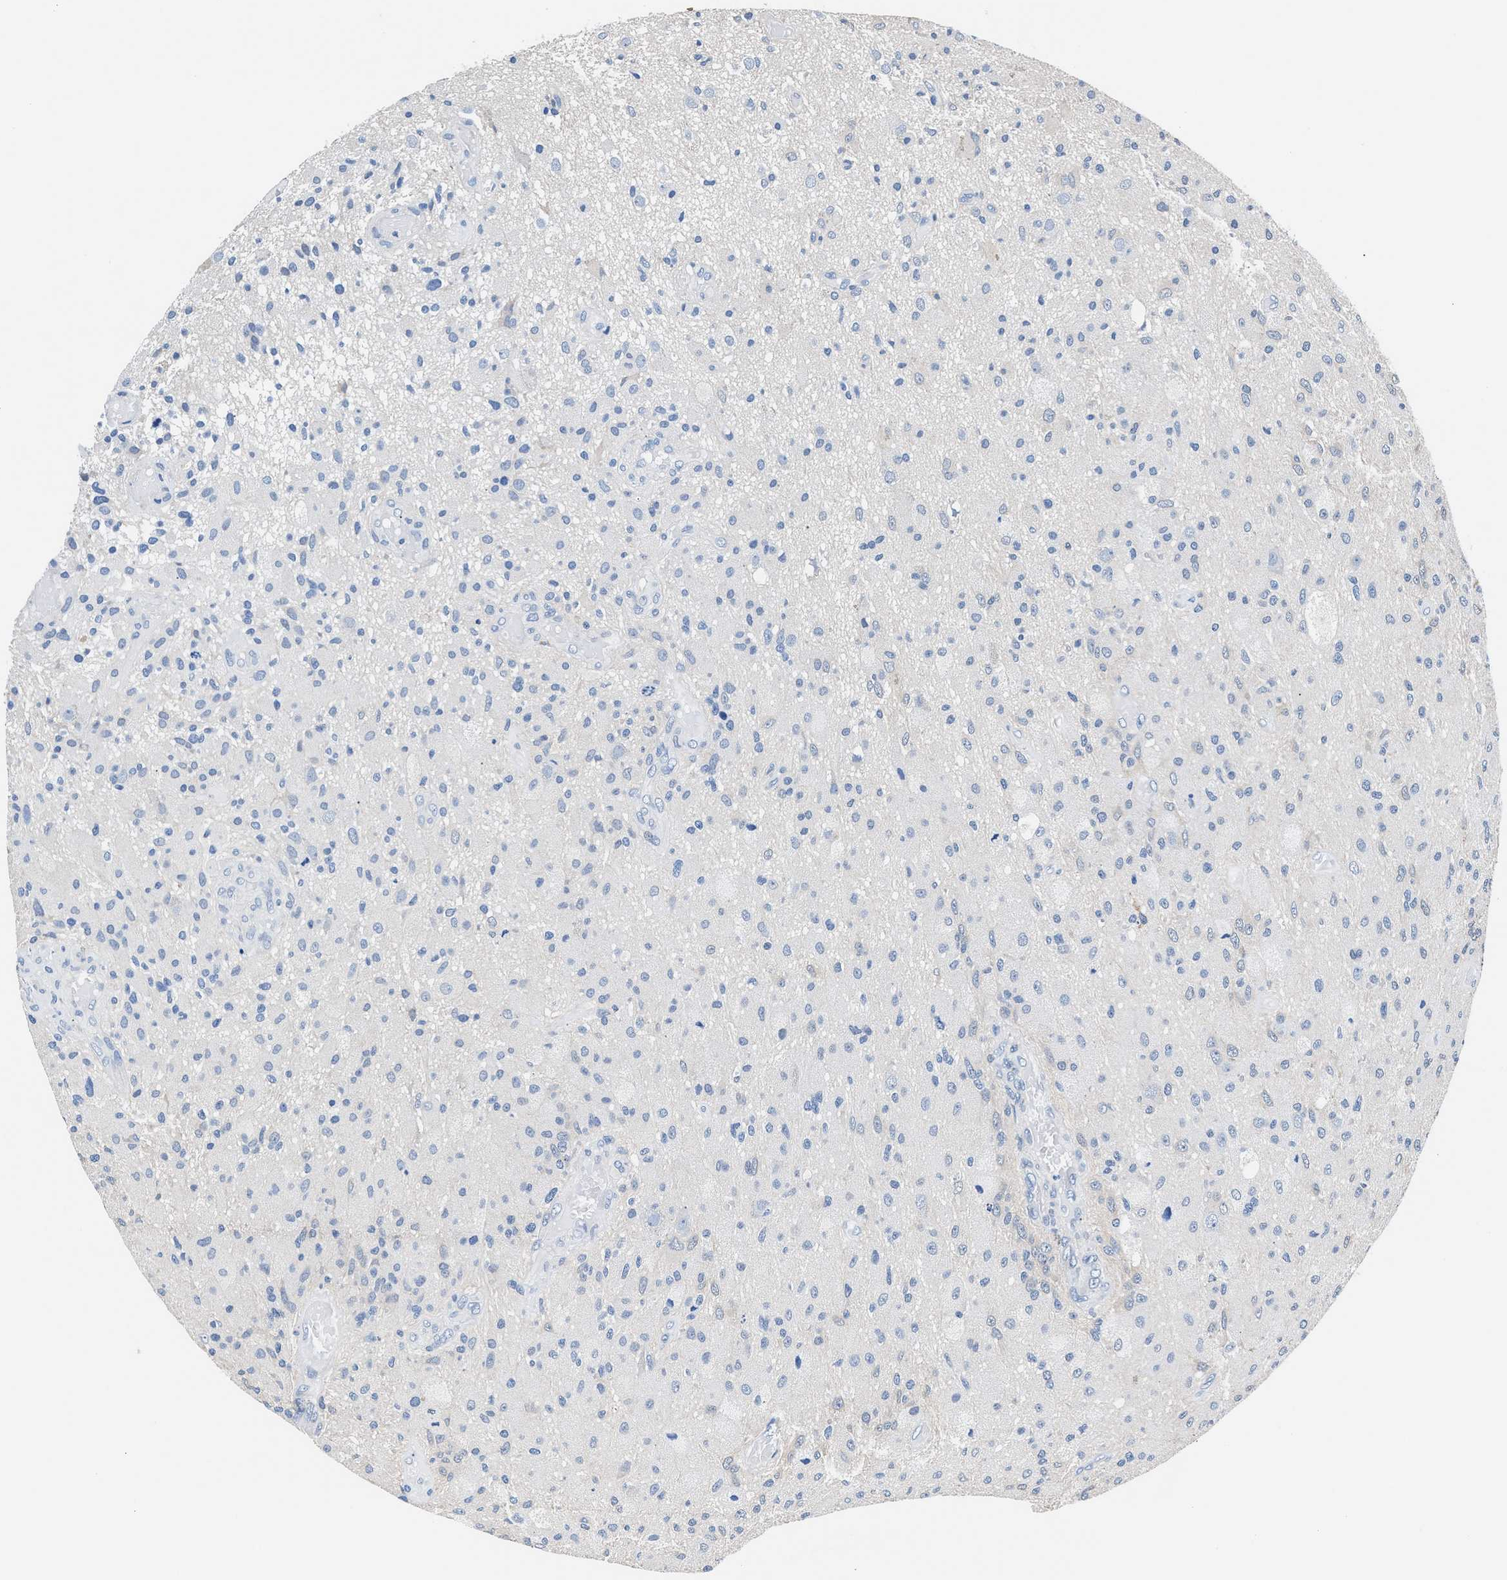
{"staining": {"intensity": "negative", "quantity": "none", "location": "none"}, "tissue": "glioma", "cell_type": "Tumor cells", "image_type": "cancer", "snomed": [{"axis": "morphology", "description": "Normal tissue, NOS"}, {"axis": "morphology", "description": "Glioma, malignant, High grade"}, {"axis": "topography", "description": "Cerebral cortex"}], "caption": "A high-resolution micrograph shows immunohistochemistry (IHC) staining of glioma, which reveals no significant positivity in tumor cells.", "gene": "GSTM1", "patient": {"sex": "male", "age": 77}}